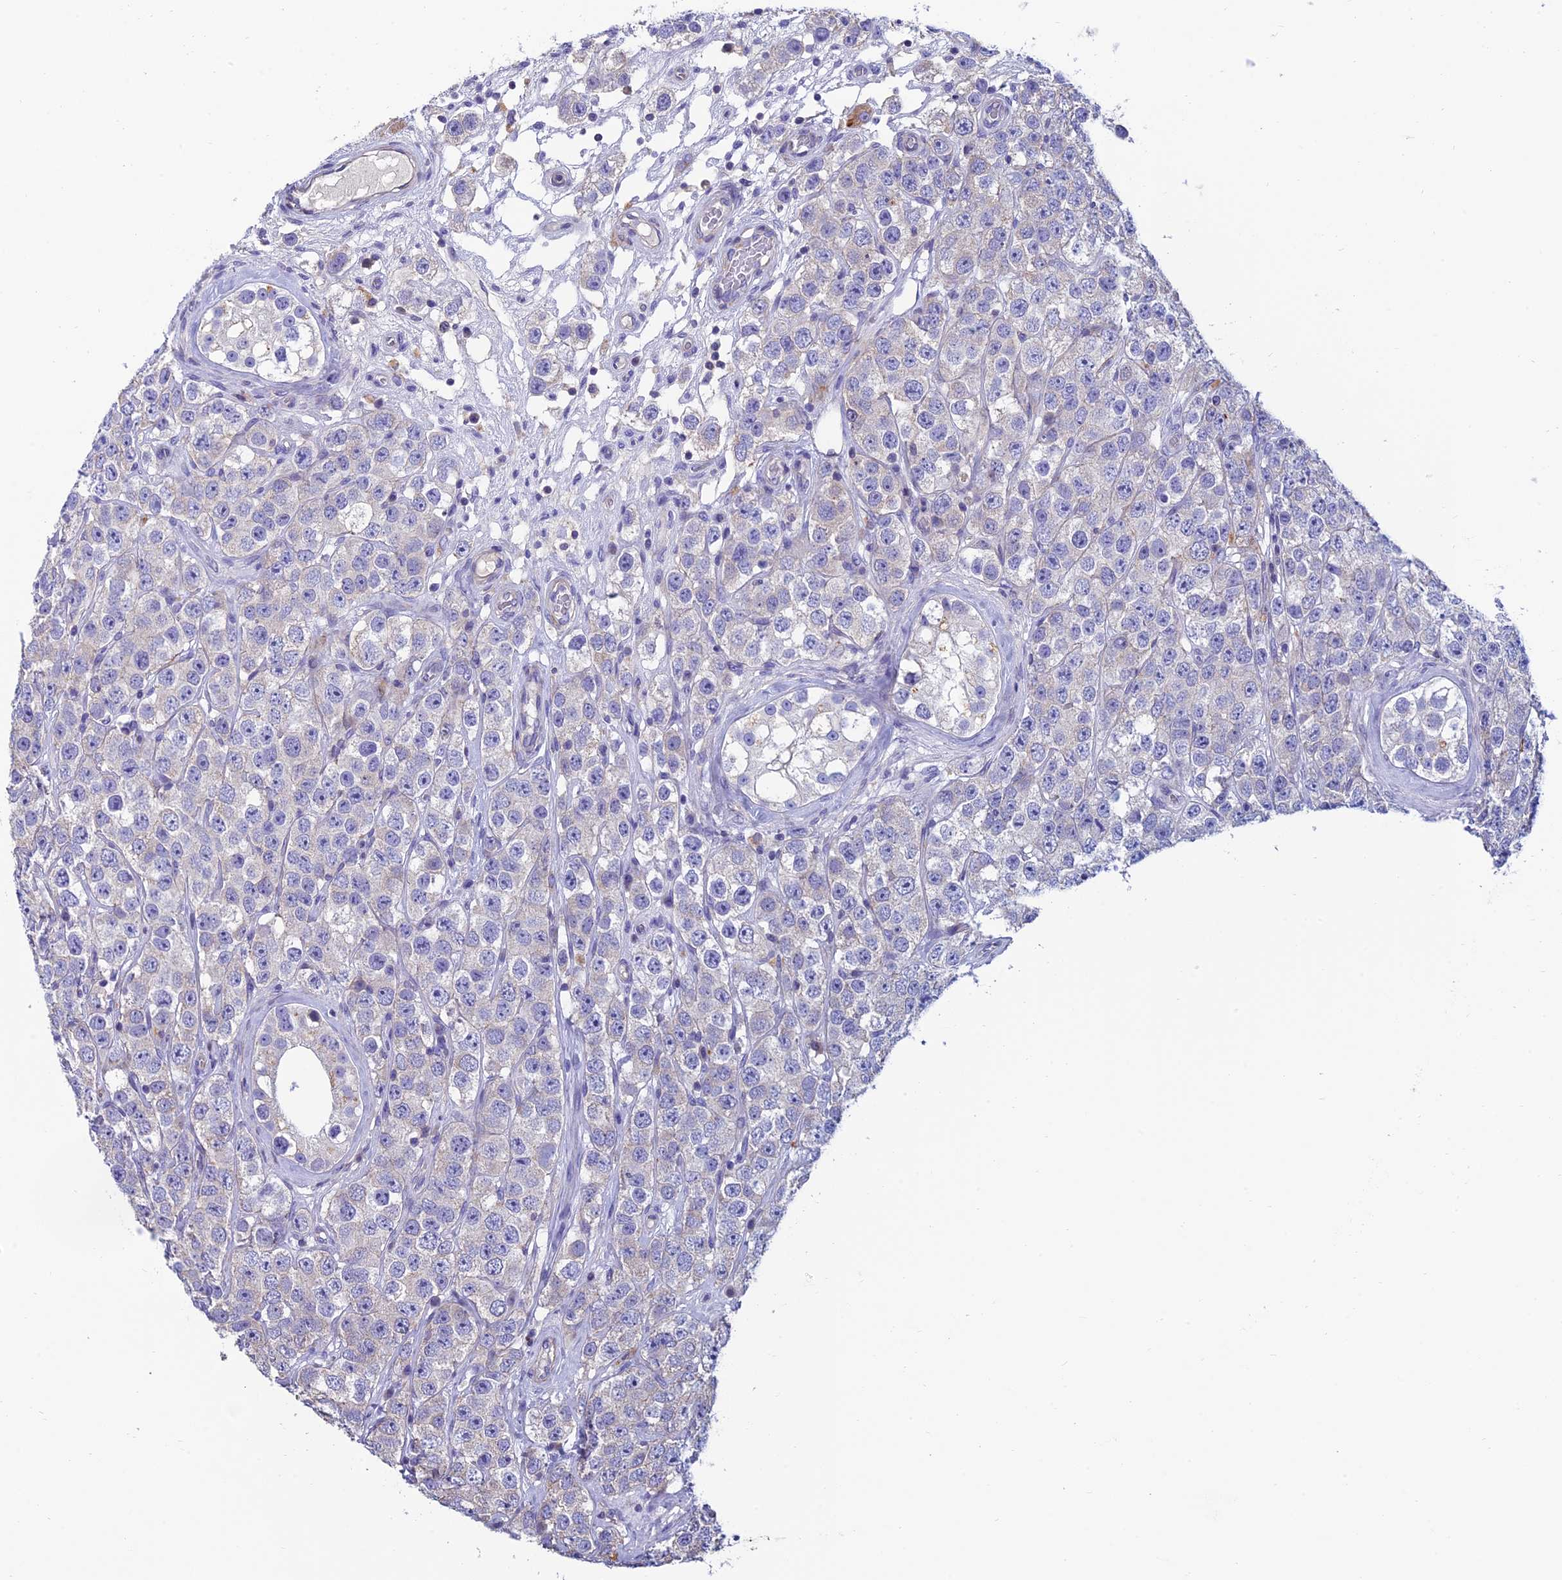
{"staining": {"intensity": "negative", "quantity": "none", "location": "none"}, "tissue": "testis cancer", "cell_type": "Tumor cells", "image_type": "cancer", "snomed": [{"axis": "morphology", "description": "Seminoma, NOS"}, {"axis": "topography", "description": "Testis"}], "caption": "There is no significant expression in tumor cells of seminoma (testis). (DAB IHC with hematoxylin counter stain).", "gene": "FAM178B", "patient": {"sex": "male", "age": 28}}